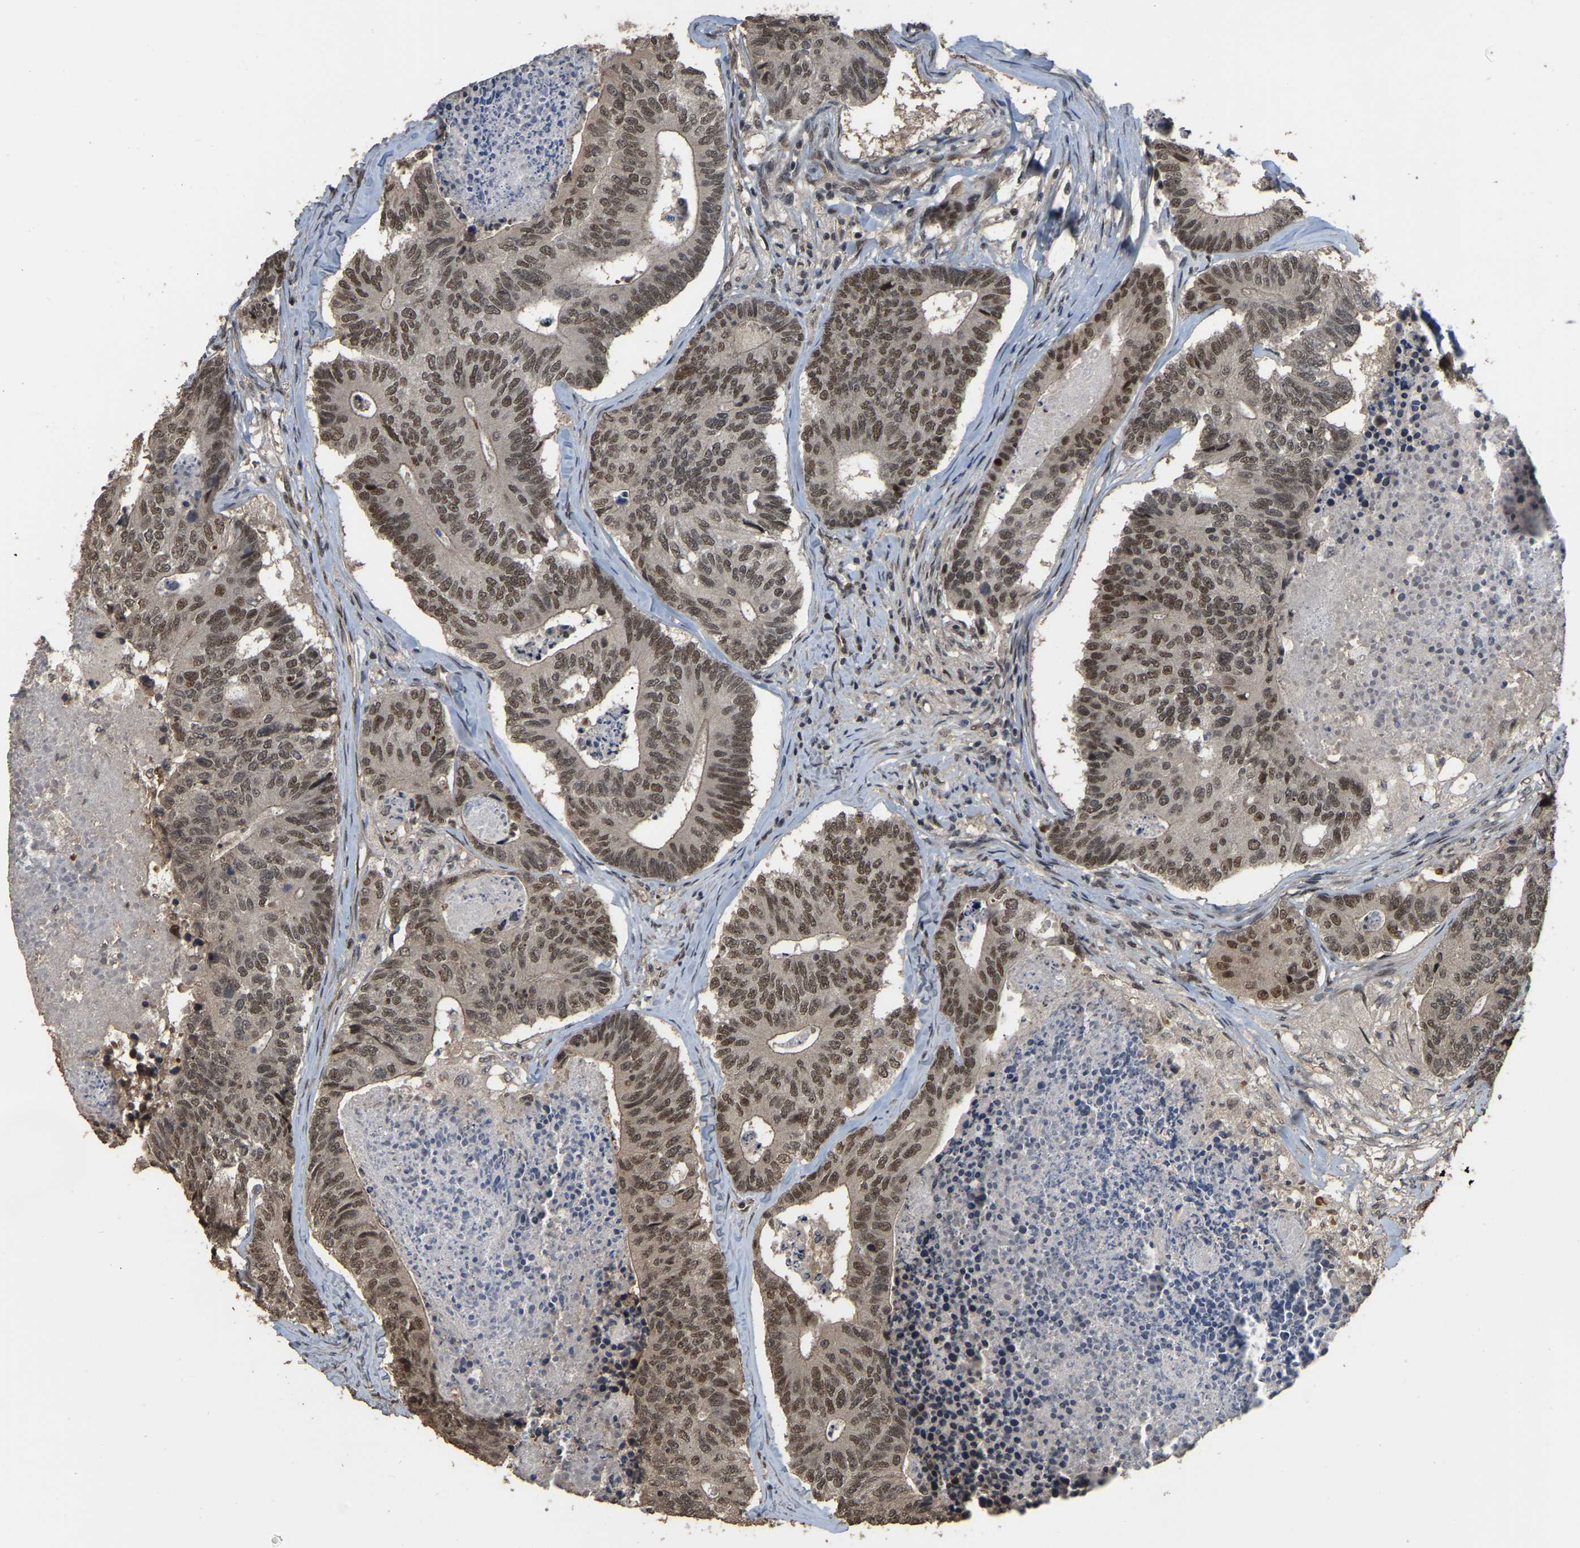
{"staining": {"intensity": "moderate", "quantity": ">75%", "location": "nuclear"}, "tissue": "colorectal cancer", "cell_type": "Tumor cells", "image_type": "cancer", "snomed": [{"axis": "morphology", "description": "Adenocarcinoma, NOS"}, {"axis": "topography", "description": "Colon"}], "caption": "This is a photomicrograph of immunohistochemistry staining of colorectal adenocarcinoma, which shows moderate positivity in the nuclear of tumor cells.", "gene": "ARHGAP23", "patient": {"sex": "female", "age": 67}}